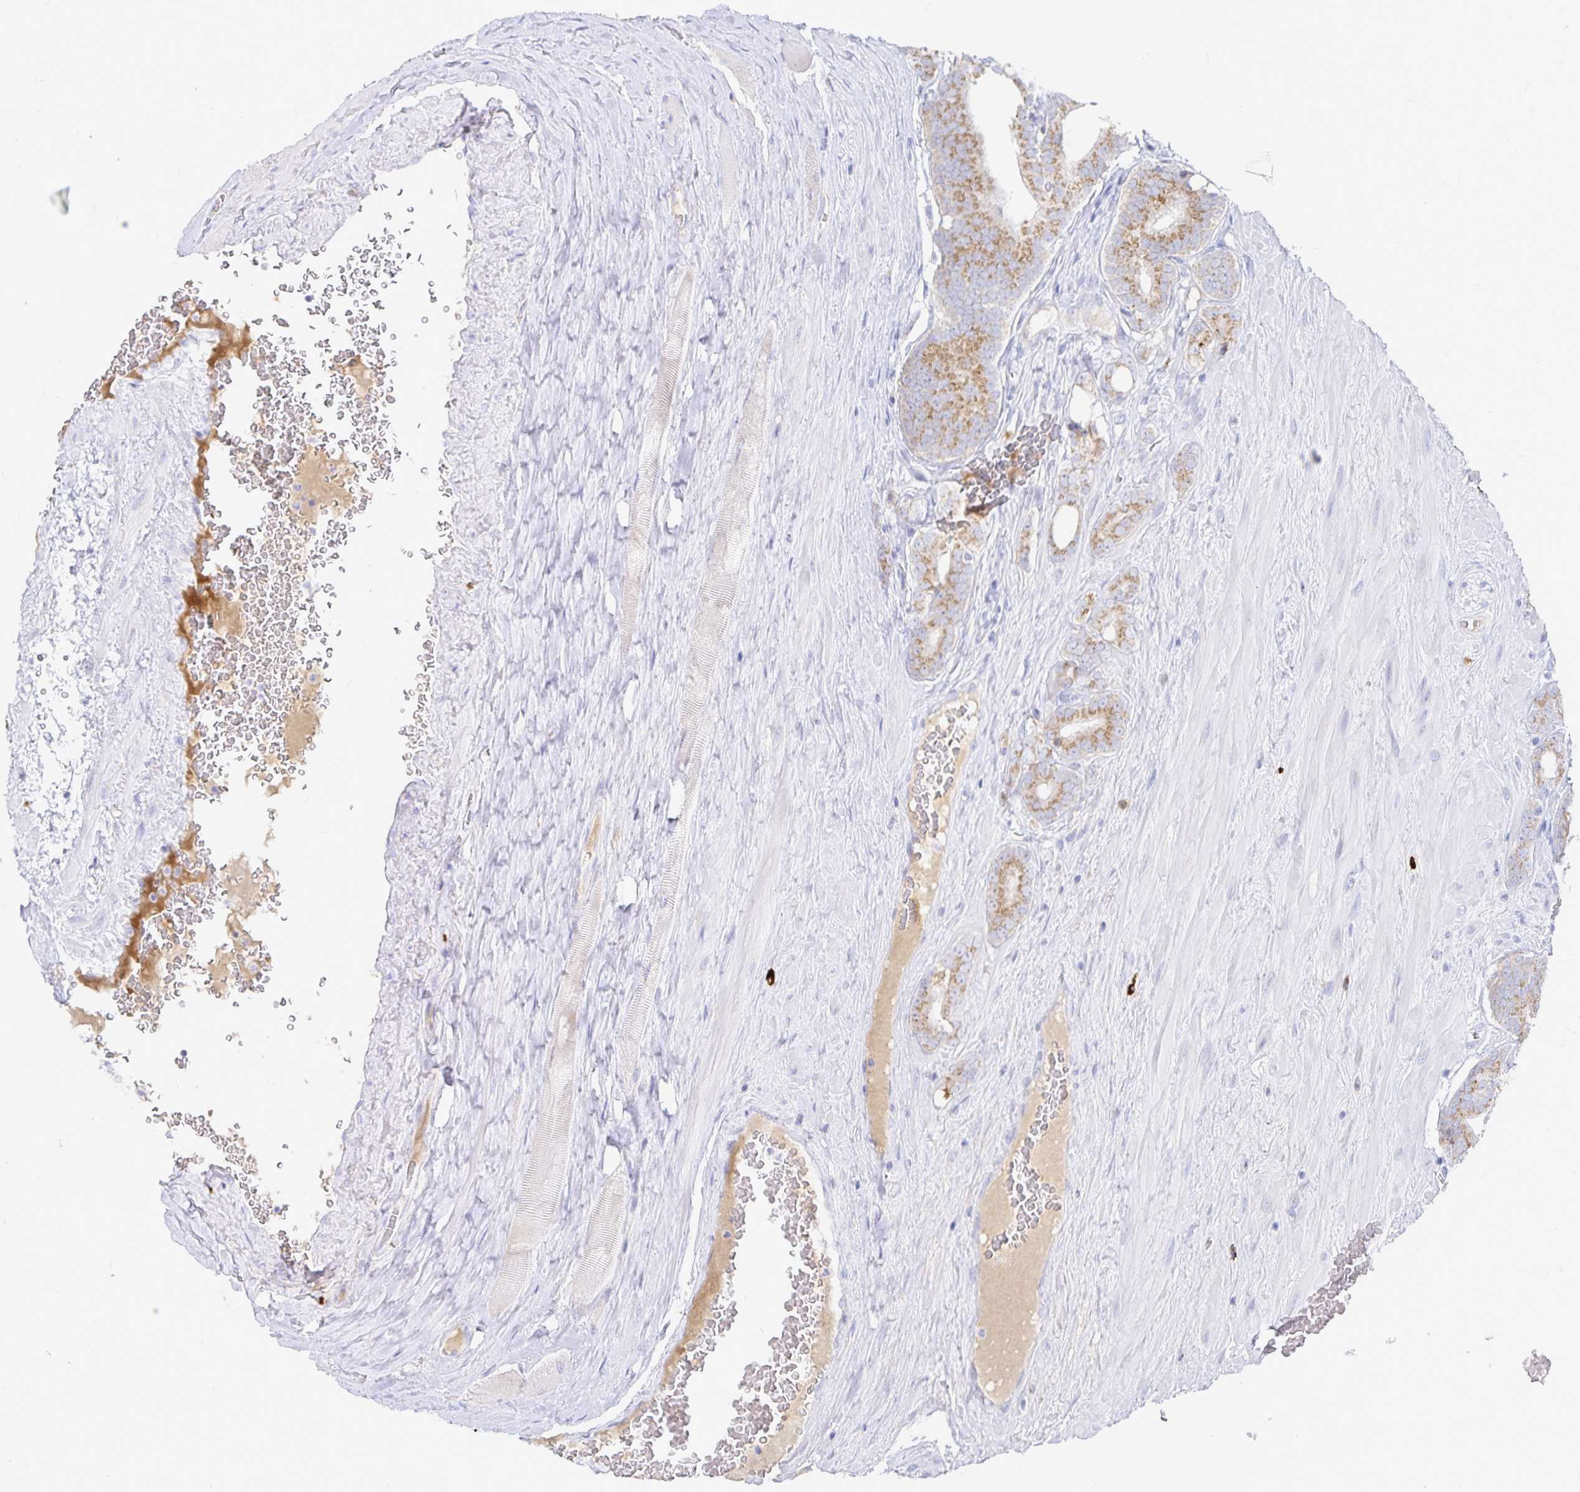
{"staining": {"intensity": "moderate", "quantity": ">75%", "location": "cytoplasmic/membranous"}, "tissue": "prostate cancer", "cell_type": "Tumor cells", "image_type": "cancer", "snomed": [{"axis": "morphology", "description": "Adenocarcinoma, High grade"}, {"axis": "topography", "description": "Prostate"}], "caption": "A medium amount of moderate cytoplasmic/membranous staining is identified in approximately >75% of tumor cells in prostate cancer tissue. (DAB (3,3'-diaminobenzidine) IHC with brightfield microscopy, high magnification).", "gene": "PKHD1", "patient": {"sex": "male", "age": 66}}